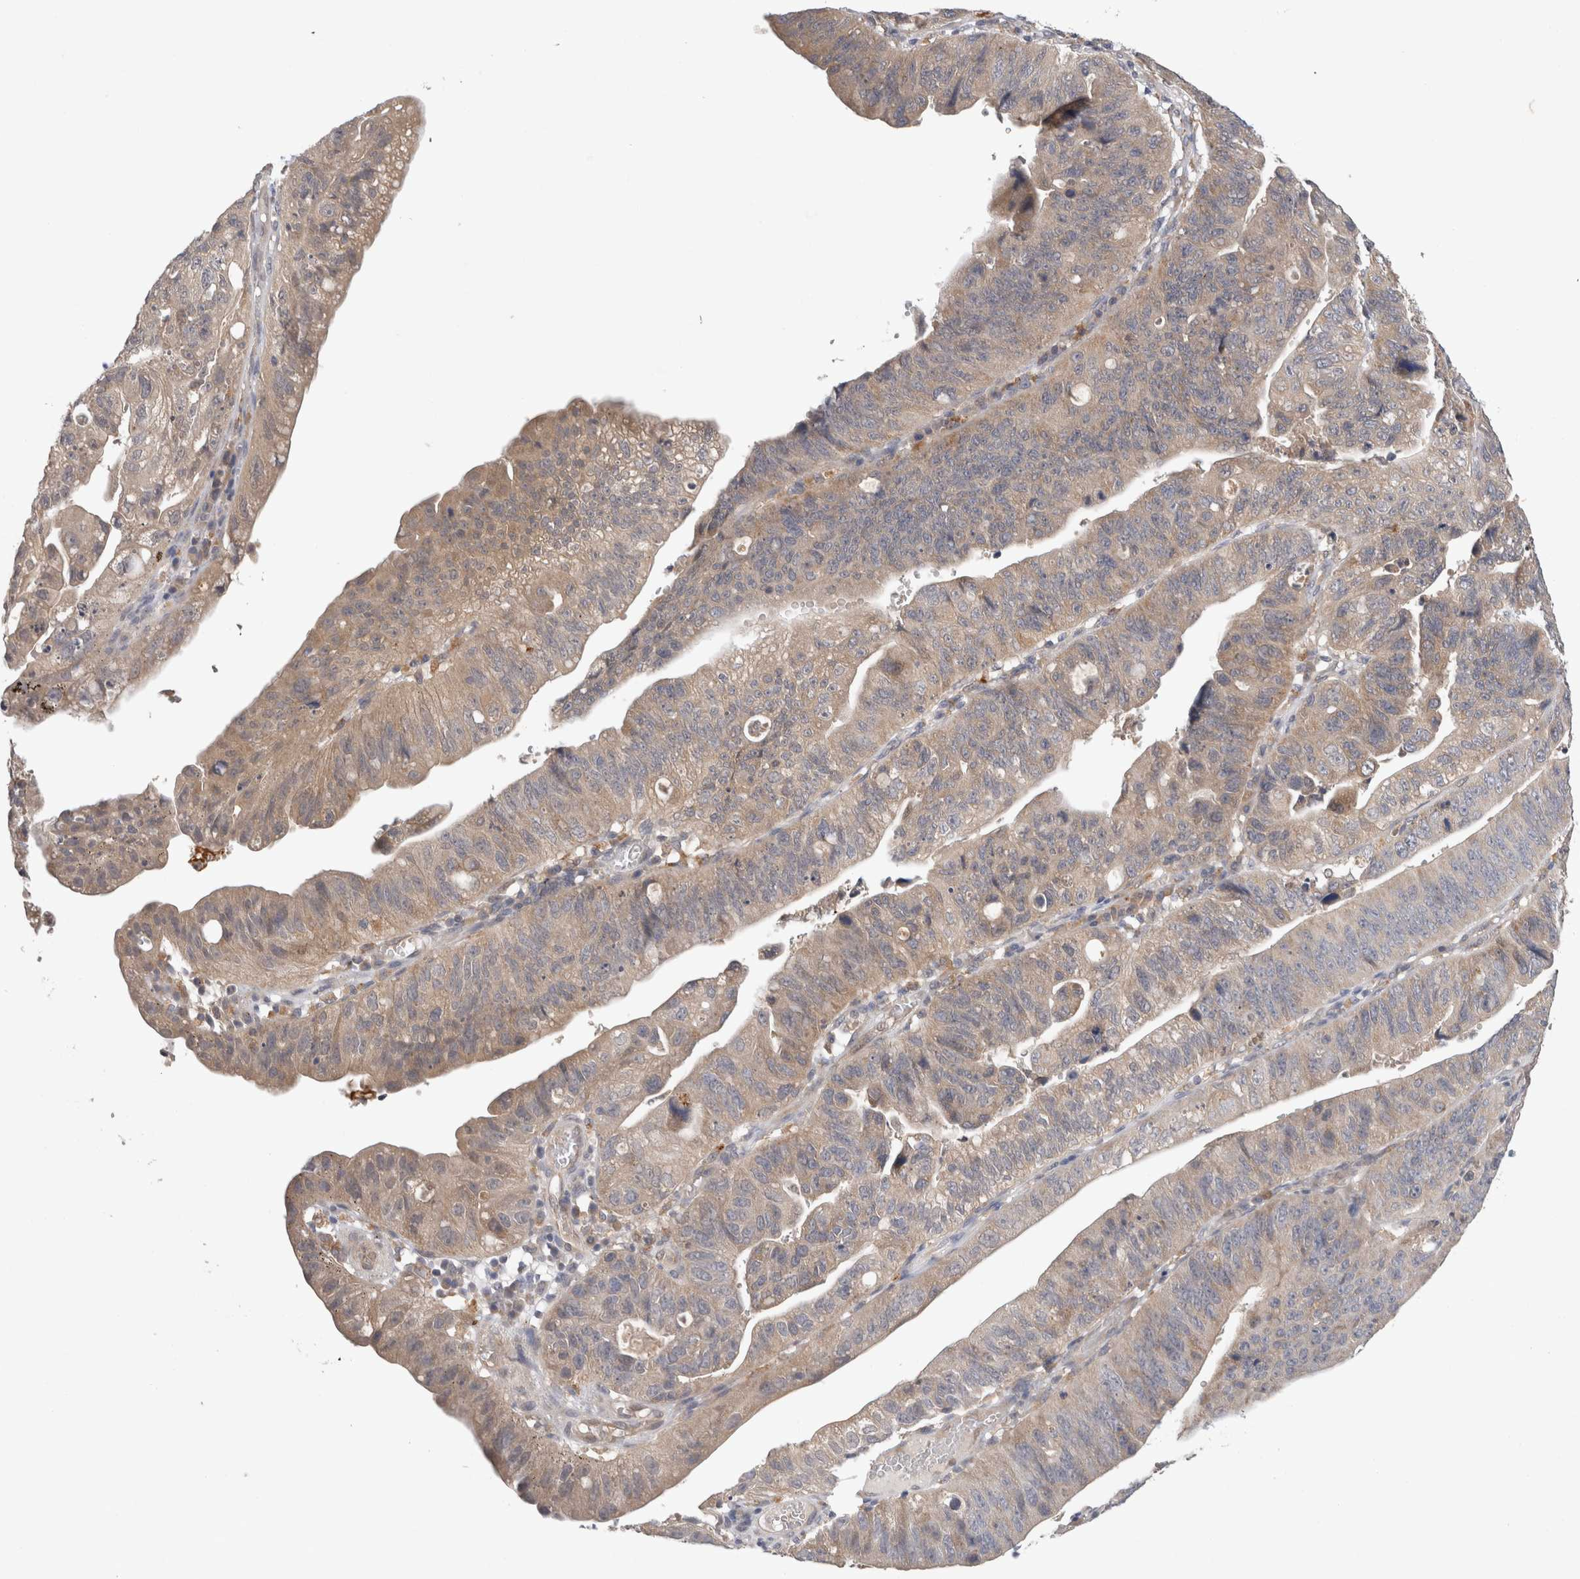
{"staining": {"intensity": "weak", "quantity": ">75%", "location": "cytoplasmic/membranous"}, "tissue": "stomach cancer", "cell_type": "Tumor cells", "image_type": "cancer", "snomed": [{"axis": "morphology", "description": "Adenocarcinoma, NOS"}, {"axis": "topography", "description": "Stomach"}], "caption": "Immunohistochemical staining of stomach adenocarcinoma demonstrates low levels of weak cytoplasmic/membranous protein staining in about >75% of tumor cells.", "gene": "SGK1", "patient": {"sex": "male", "age": 59}}